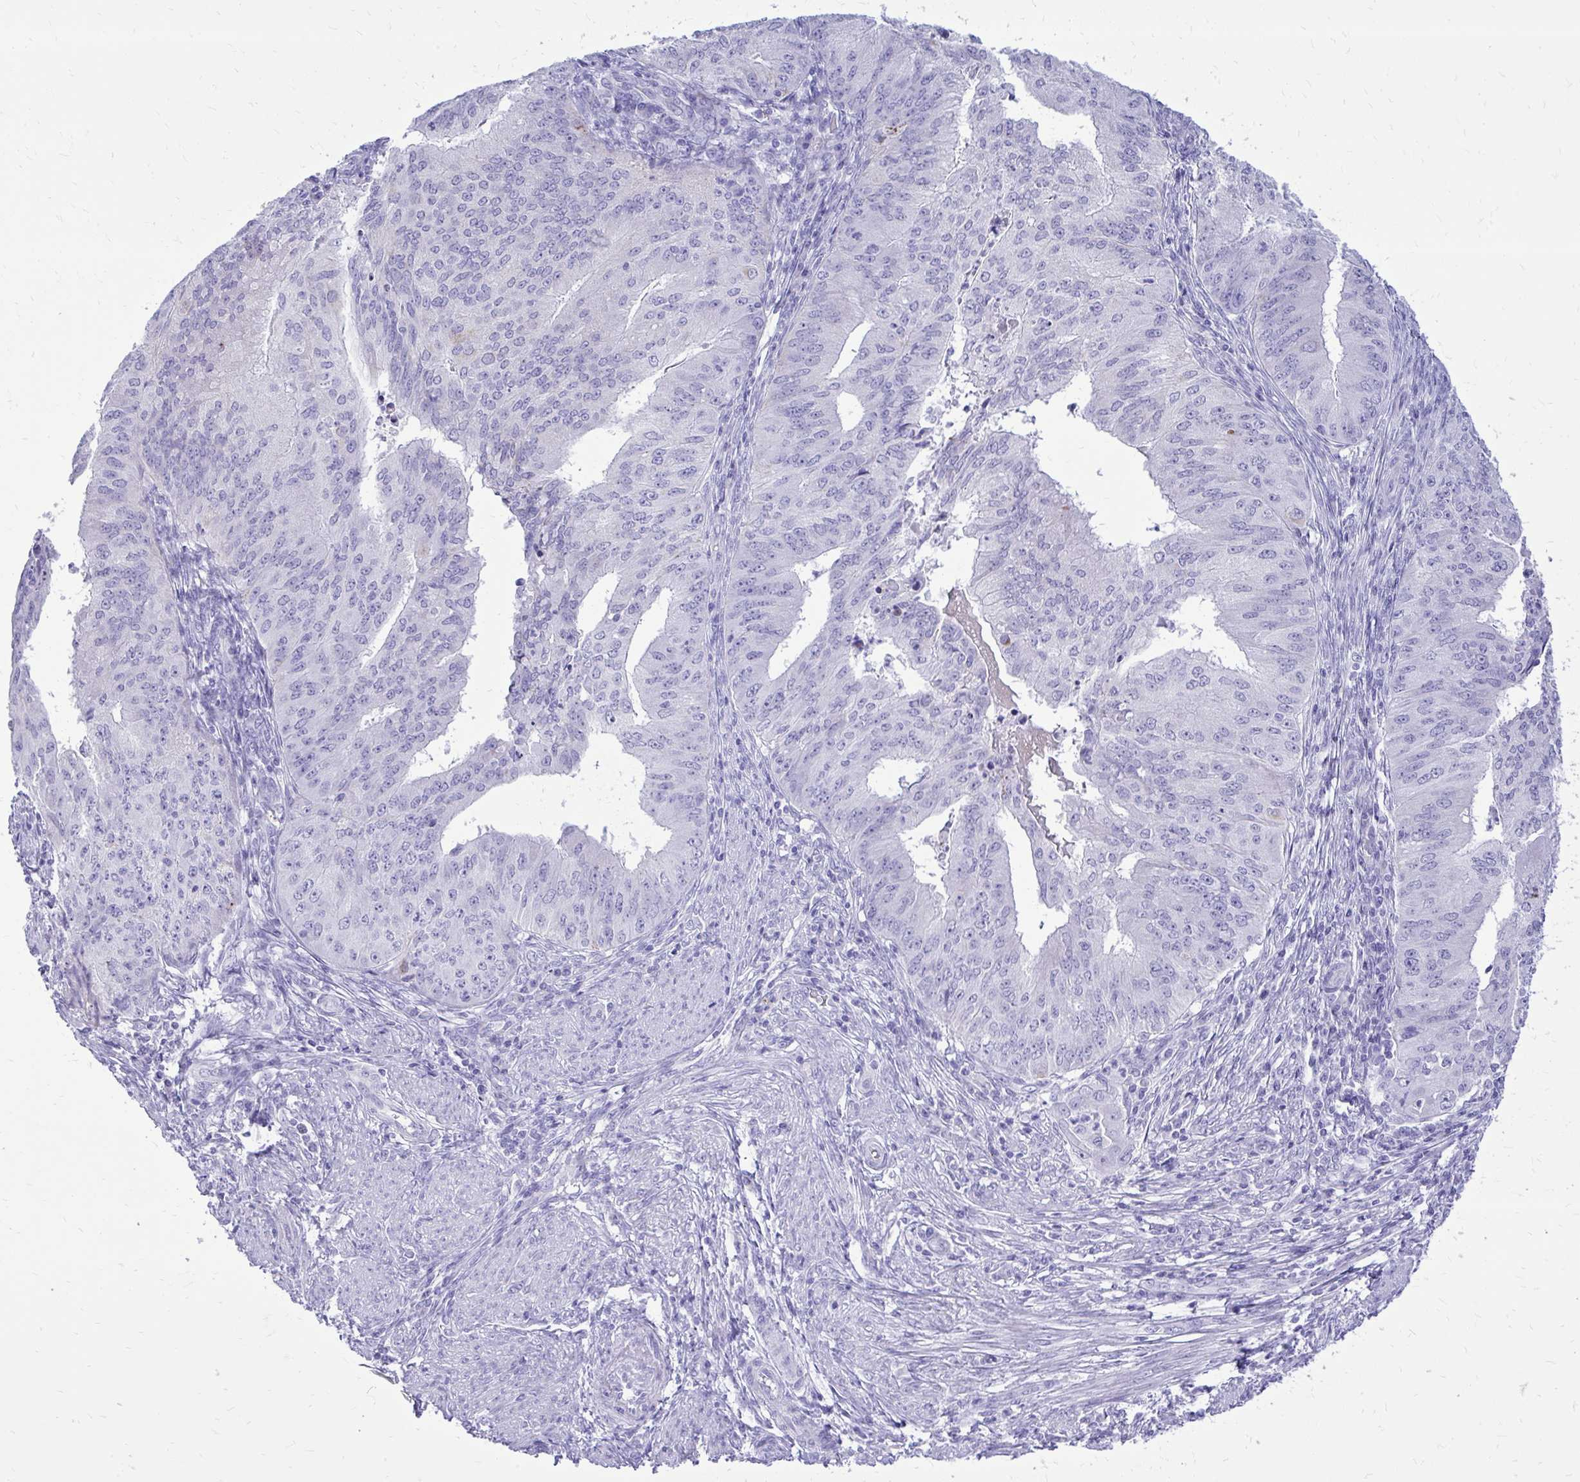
{"staining": {"intensity": "negative", "quantity": "none", "location": "none"}, "tissue": "endometrial cancer", "cell_type": "Tumor cells", "image_type": "cancer", "snomed": [{"axis": "morphology", "description": "Adenocarcinoma, NOS"}, {"axis": "topography", "description": "Endometrium"}], "caption": "High power microscopy photomicrograph of an immunohistochemistry (IHC) histopathology image of adenocarcinoma (endometrial), revealing no significant expression in tumor cells. Brightfield microscopy of immunohistochemistry (IHC) stained with DAB (brown) and hematoxylin (blue), captured at high magnification.", "gene": "BCL6B", "patient": {"sex": "female", "age": 50}}